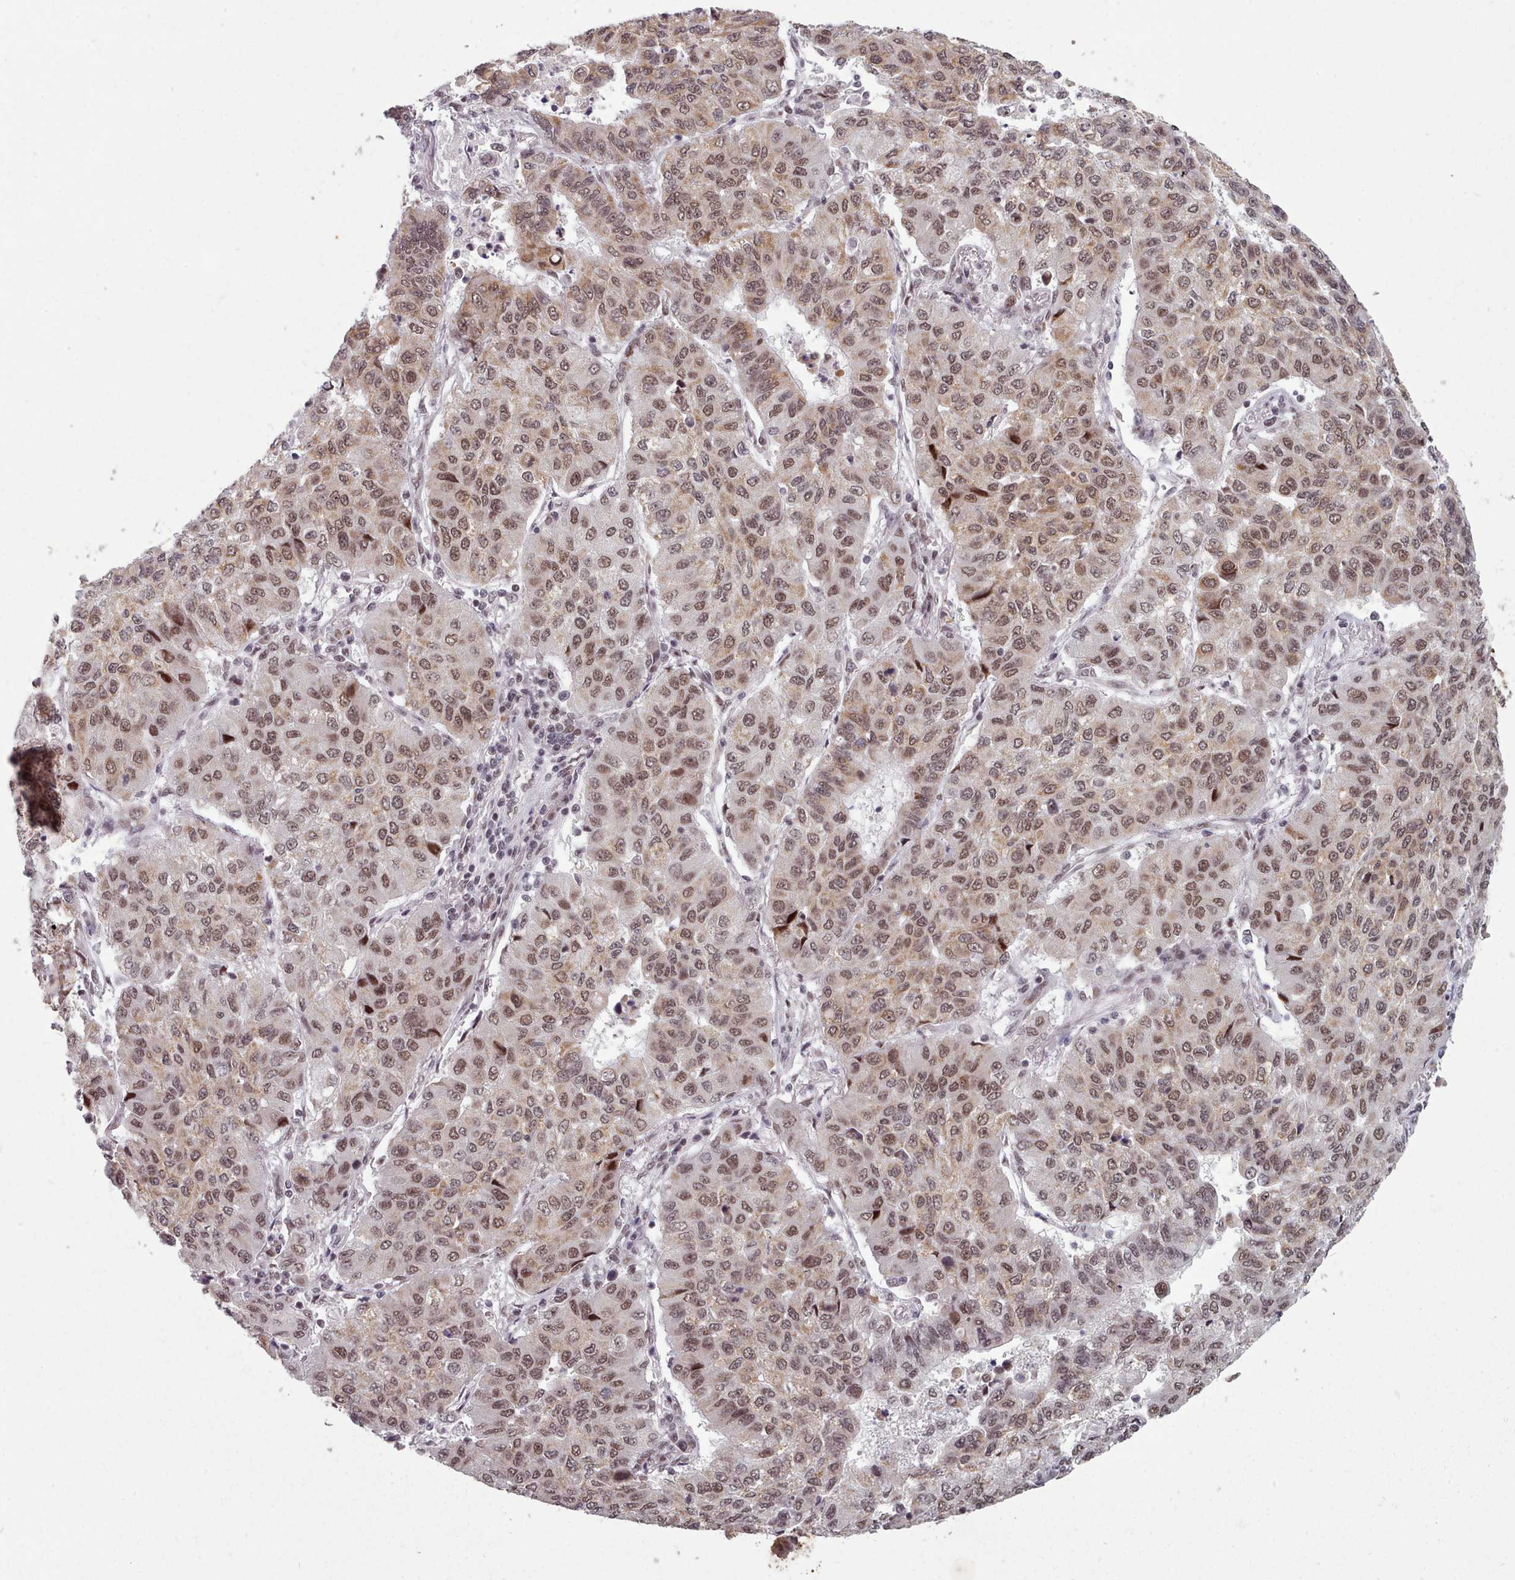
{"staining": {"intensity": "moderate", "quantity": ">75%", "location": "cytoplasmic/membranous,nuclear"}, "tissue": "lung cancer", "cell_type": "Tumor cells", "image_type": "cancer", "snomed": [{"axis": "morphology", "description": "Squamous cell carcinoma, NOS"}, {"axis": "topography", "description": "Lung"}], "caption": "A brown stain shows moderate cytoplasmic/membranous and nuclear staining of a protein in human lung cancer (squamous cell carcinoma) tumor cells.", "gene": "SRSF9", "patient": {"sex": "male", "age": 74}}